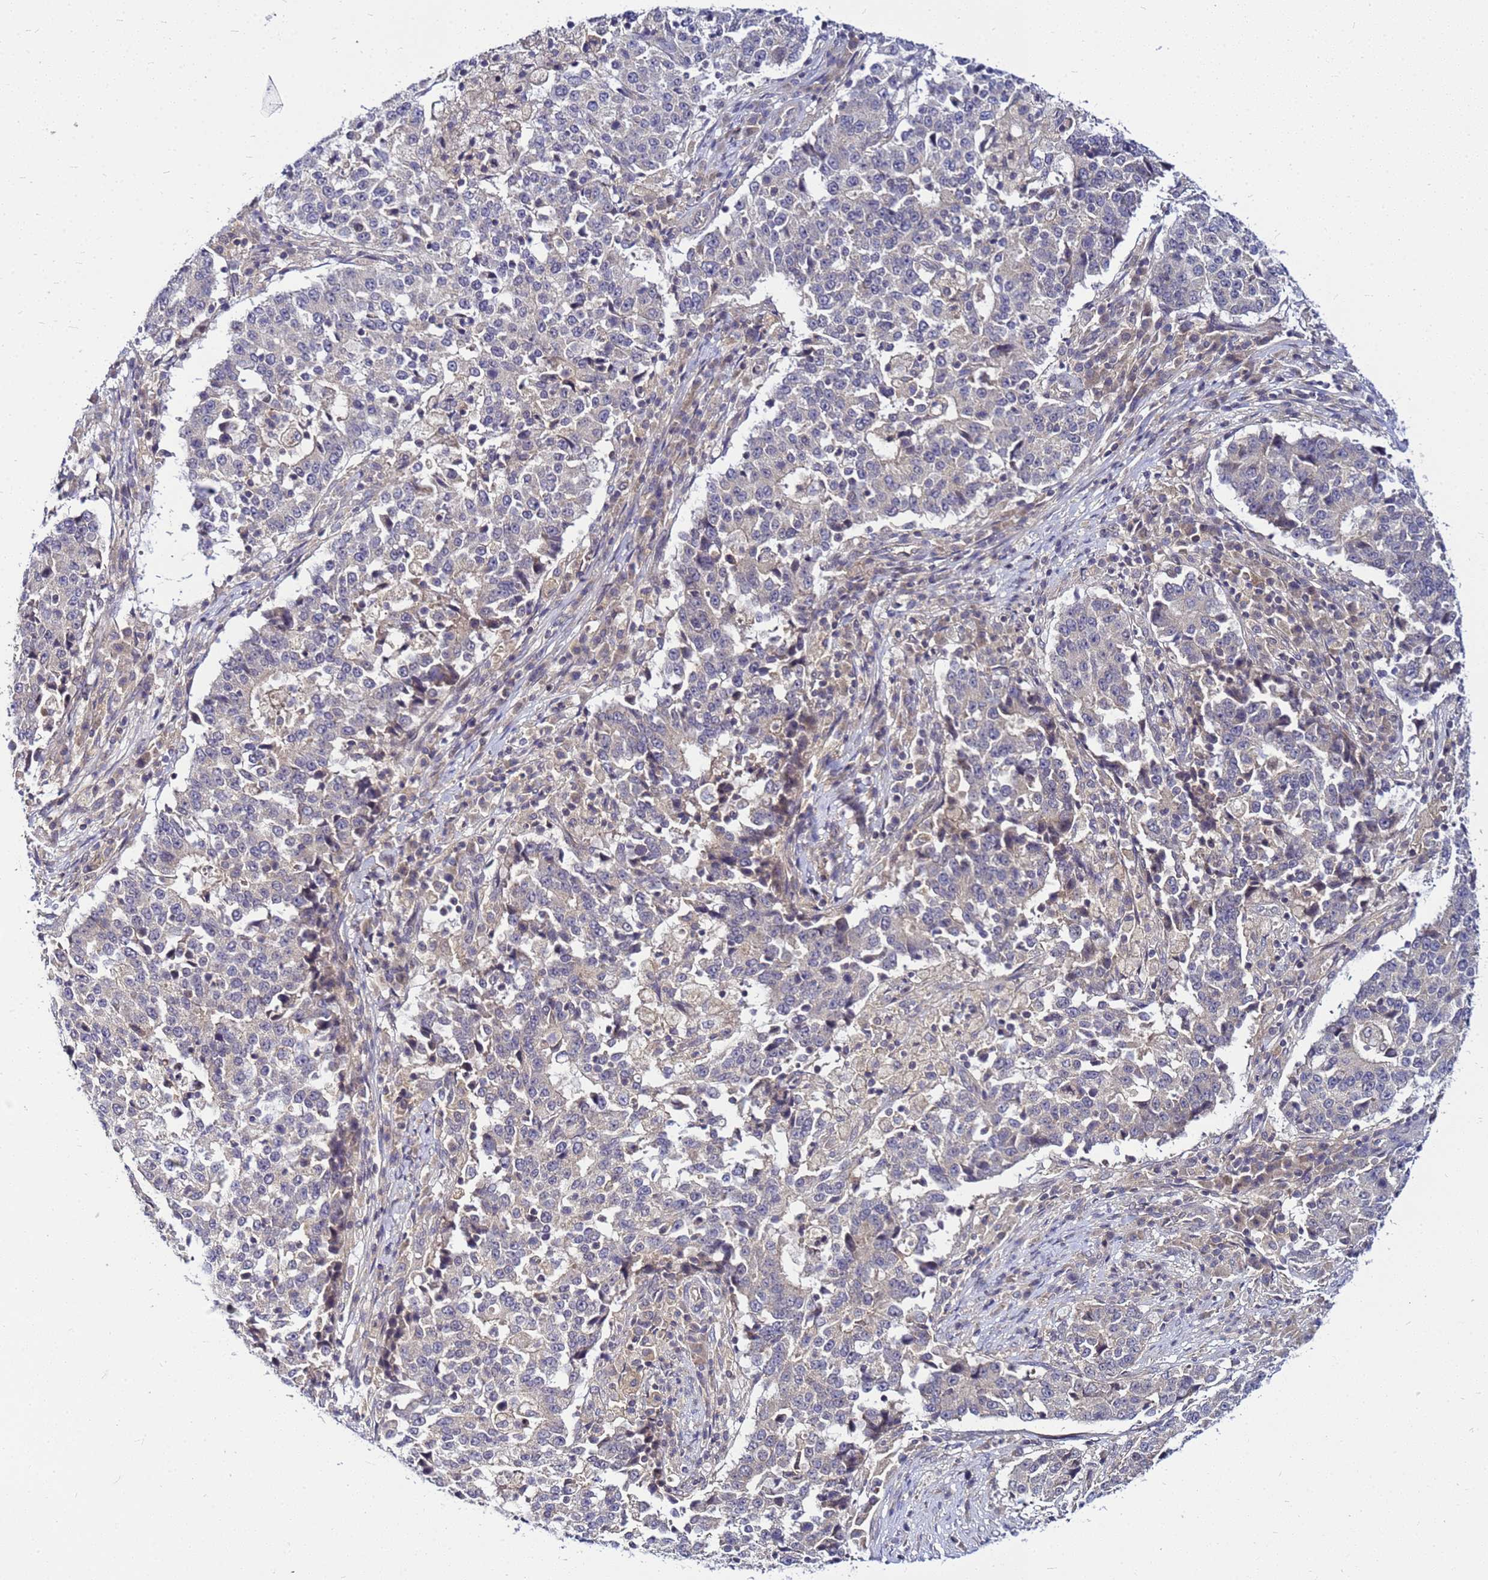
{"staining": {"intensity": "negative", "quantity": "none", "location": "none"}, "tissue": "stomach cancer", "cell_type": "Tumor cells", "image_type": "cancer", "snomed": [{"axis": "morphology", "description": "Adenocarcinoma, NOS"}, {"axis": "topography", "description": "Stomach"}], "caption": "Stomach cancer was stained to show a protein in brown. There is no significant expression in tumor cells.", "gene": "SAT1", "patient": {"sex": "male", "age": 59}}